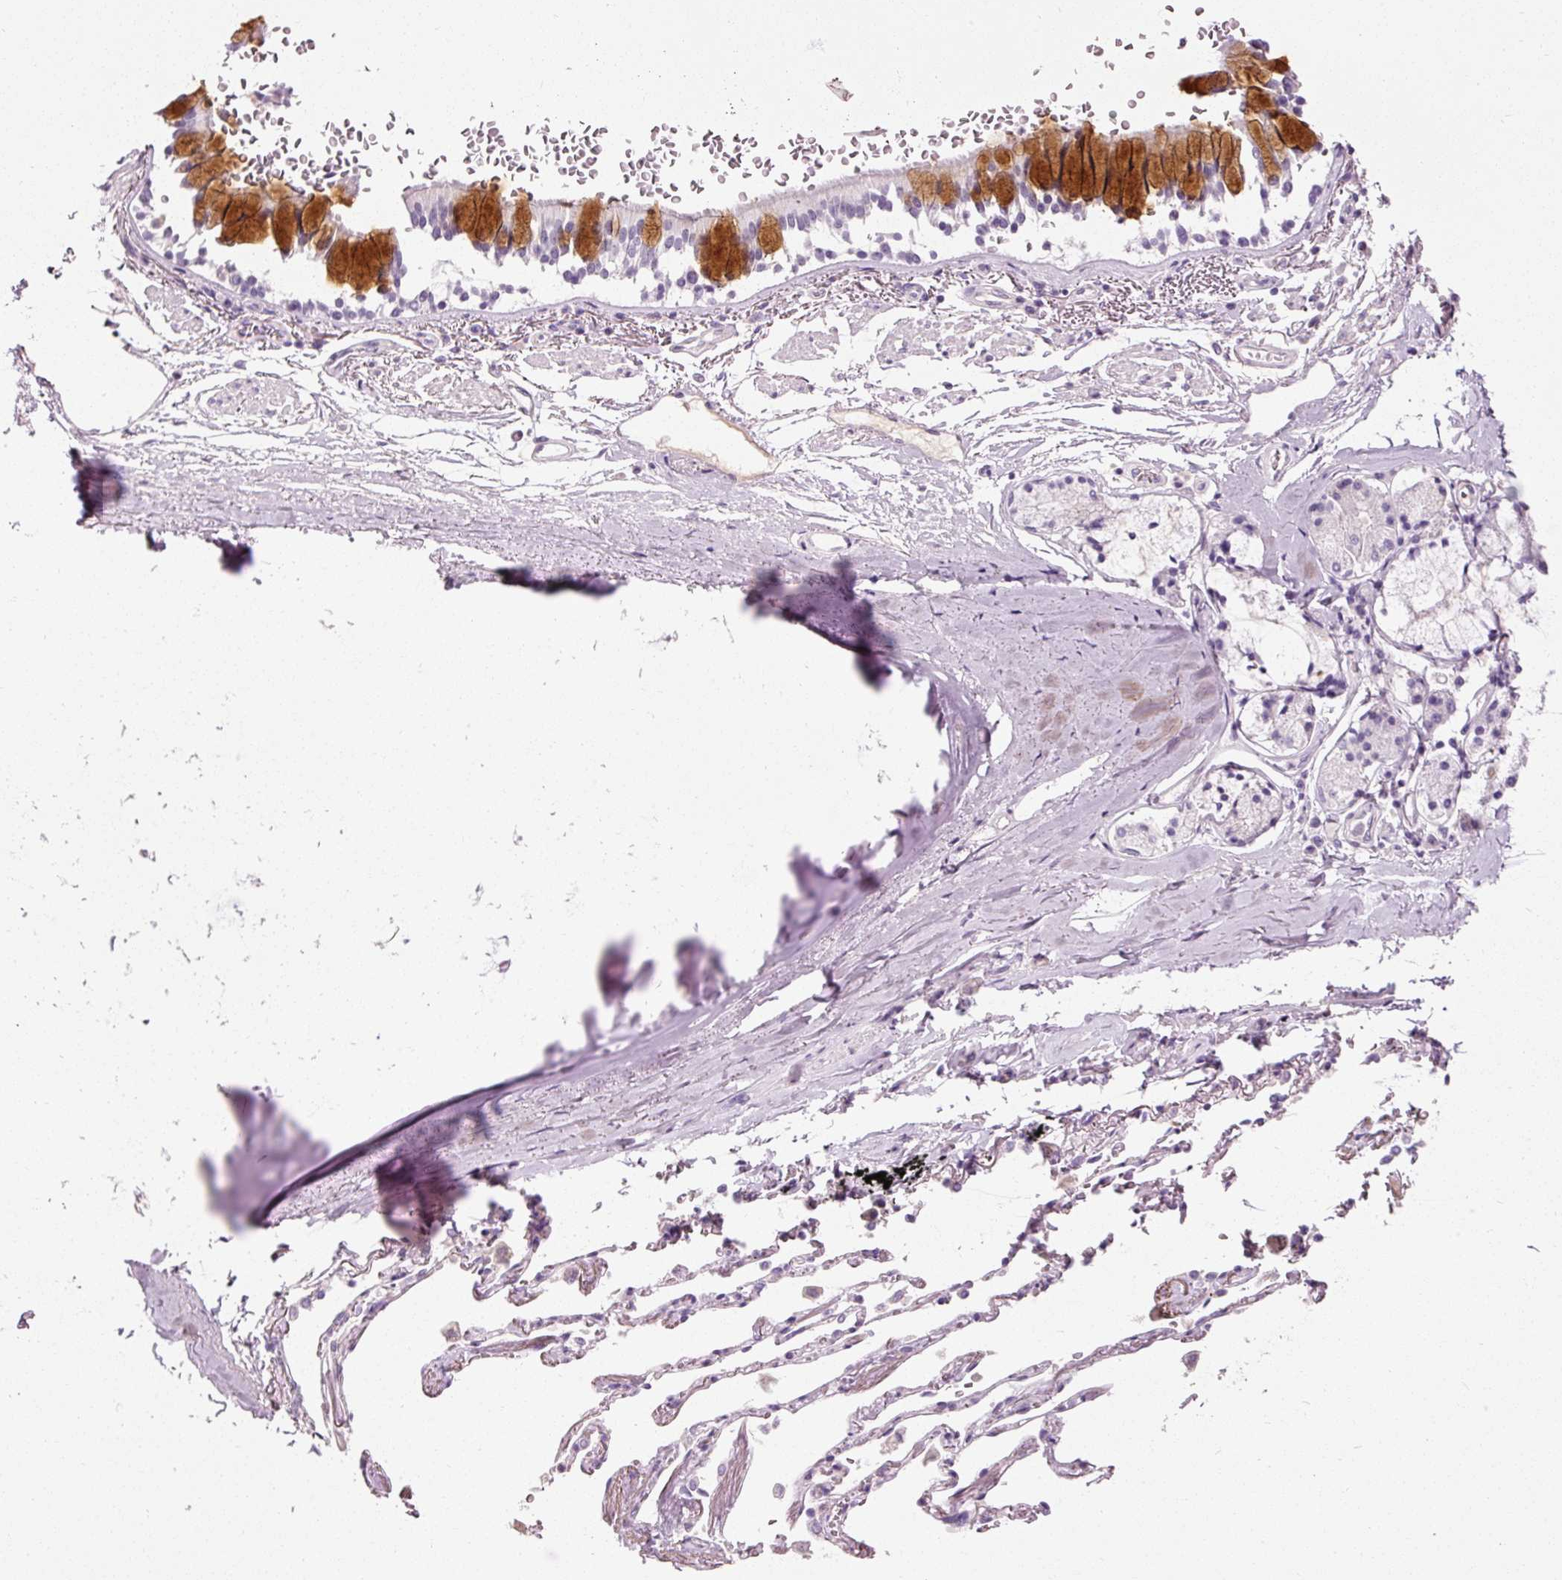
{"staining": {"intensity": "strong", "quantity": "<25%", "location": "cytoplasmic/membranous"}, "tissue": "bronchus", "cell_type": "Respiratory epithelial cells", "image_type": "normal", "snomed": [{"axis": "morphology", "description": "Normal tissue, NOS"}, {"axis": "topography", "description": "Bronchus"}], "caption": "Strong cytoplasmic/membranous staining for a protein is appreciated in approximately <25% of respiratory epithelial cells of unremarkable bronchus using IHC.", "gene": "MUC5AC", "patient": {"sex": "male", "age": 70}}